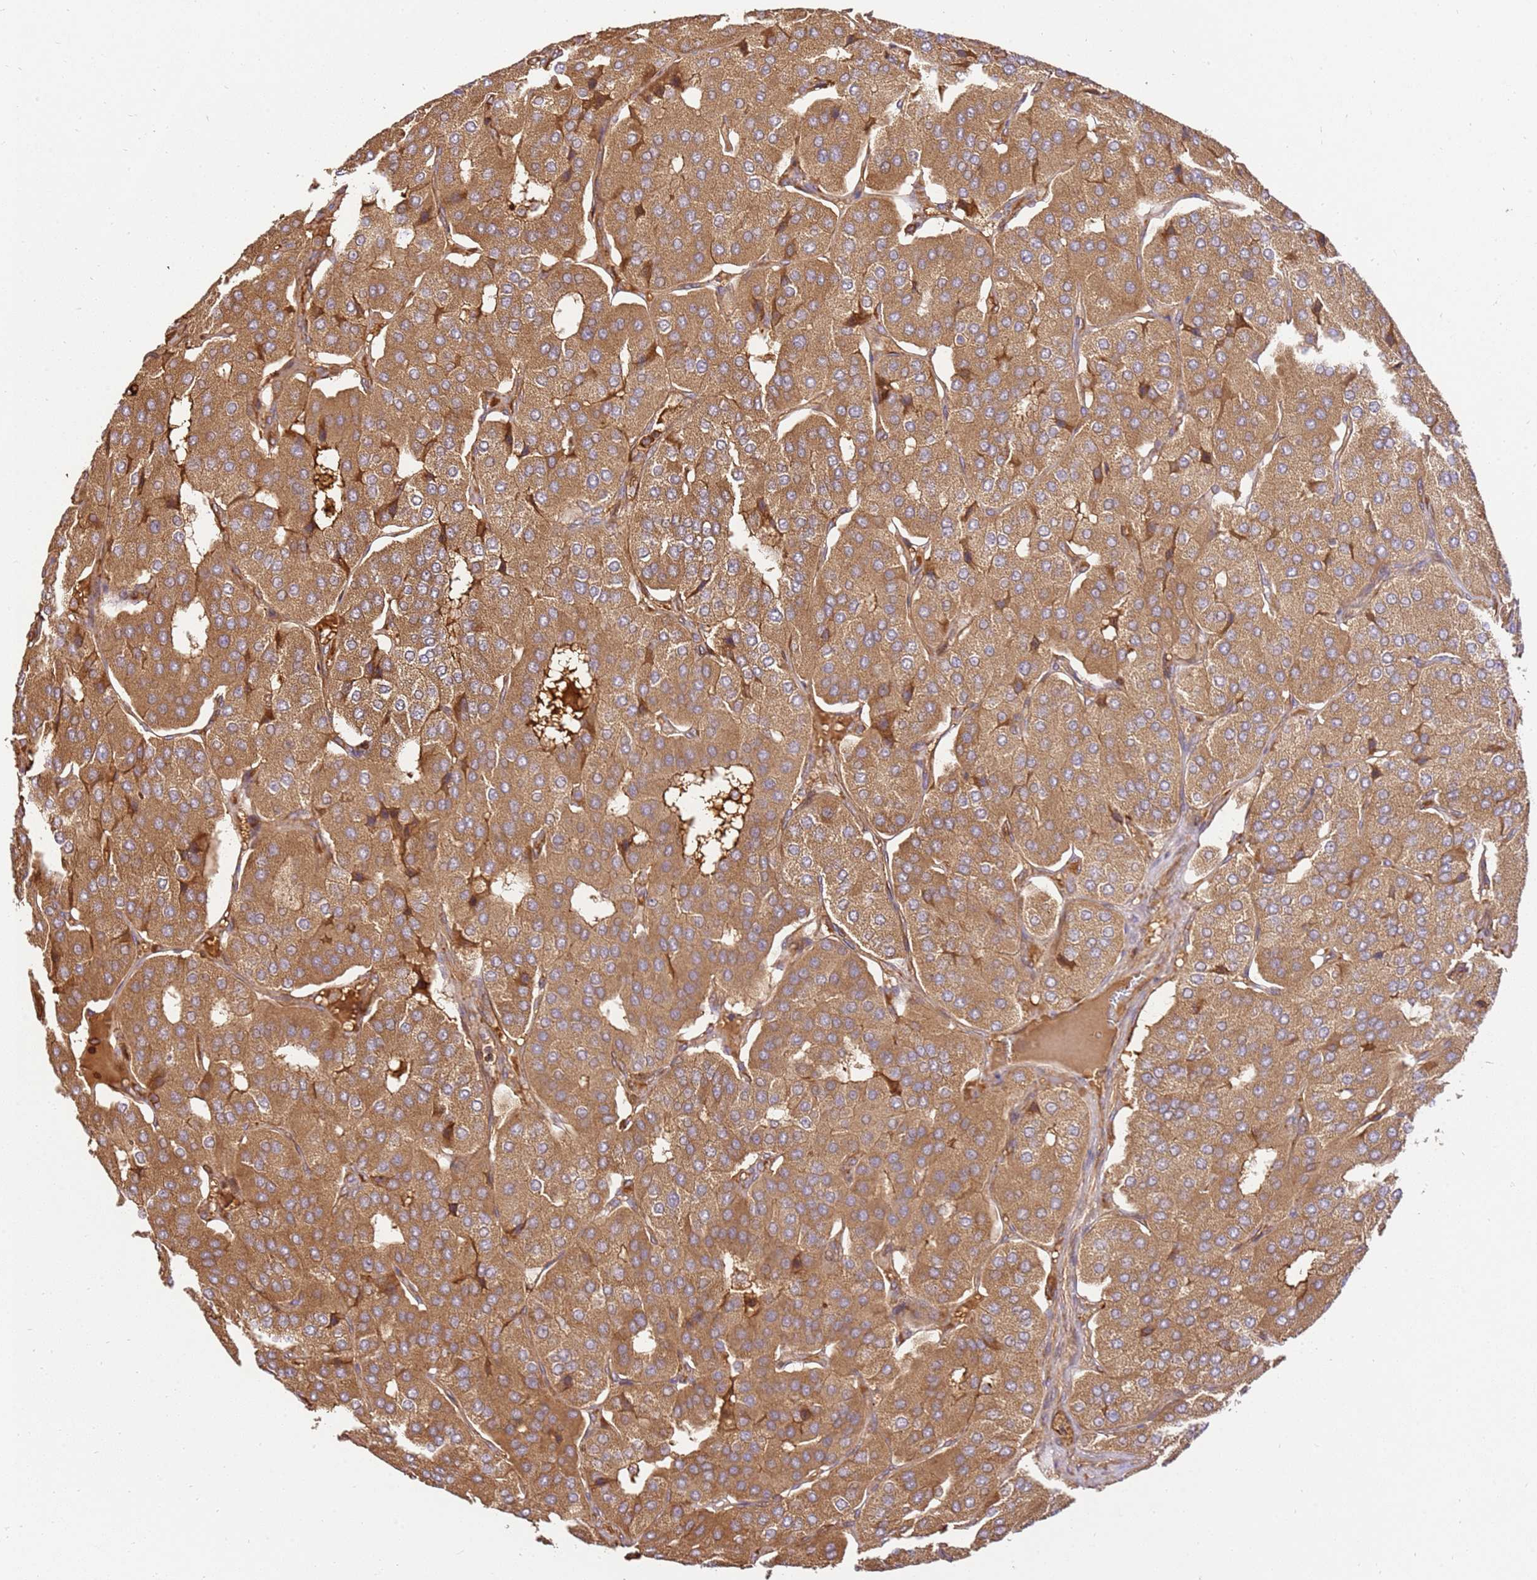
{"staining": {"intensity": "moderate", "quantity": ">75%", "location": "cytoplasmic/membranous"}, "tissue": "parathyroid gland", "cell_type": "Glandular cells", "image_type": "normal", "snomed": [{"axis": "morphology", "description": "Normal tissue, NOS"}, {"axis": "morphology", "description": "Adenoma, NOS"}, {"axis": "topography", "description": "Parathyroid gland"}], "caption": "A medium amount of moderate cytoplasmic/membranous expression is present in about >75% of glandular cells in benign parathyroid gland. (IHC, brightfield microscopy, high magnification).", "gene": "KATNAL2", "patient": {"sex": "female", "age": 86}}